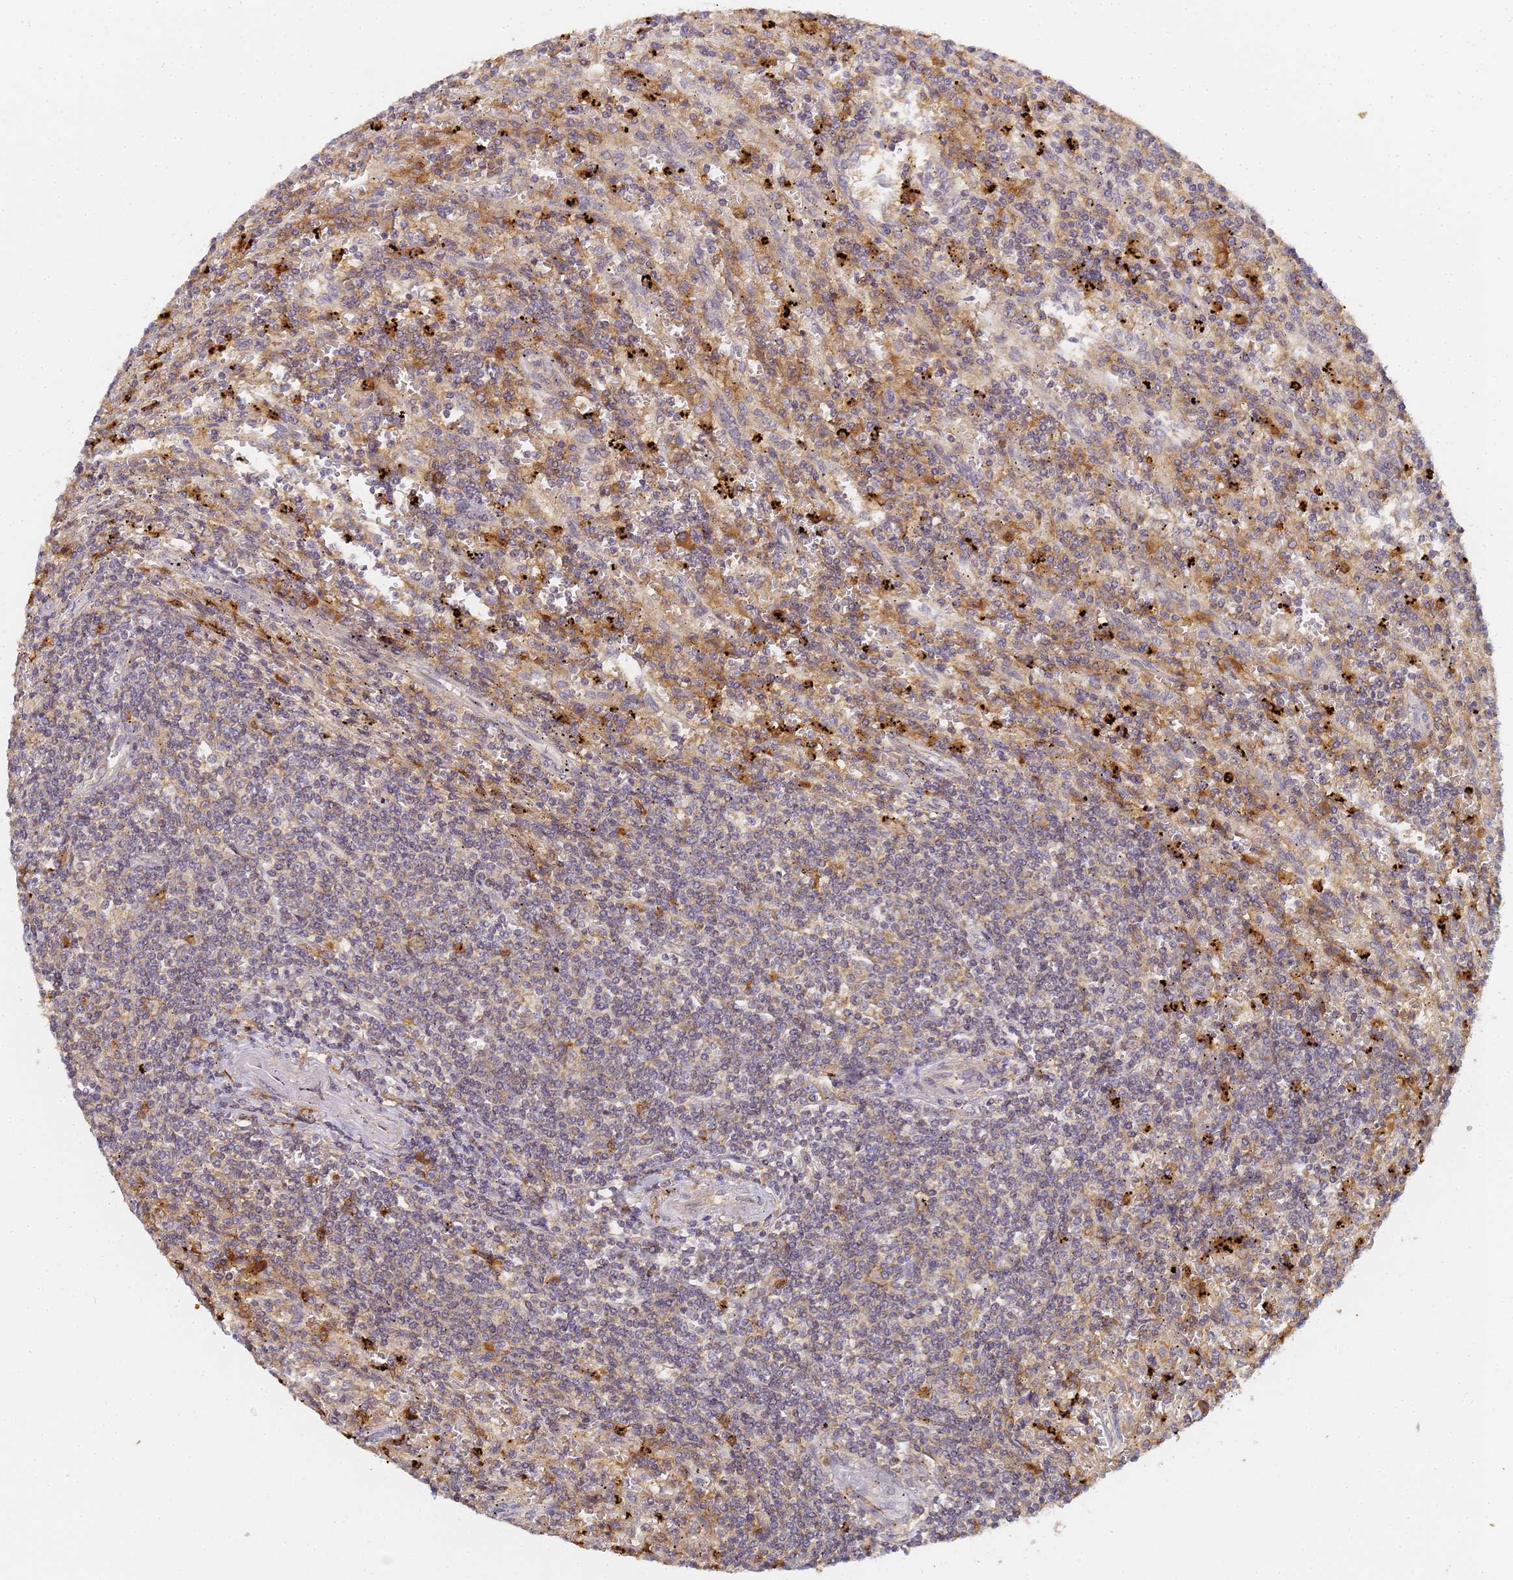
{"staining": {"intensity": "negative", "quantity": "none", "location": "none"}, "tissue": "lymphoma", "cell_type": "Tumor cells", "image_type": "cancer", "snomed": [{"axis": "morphology", "description": "Malignant lymphoma, non-Hodgkin's type, Low grade"}, {"axis": "topography", "description": "Spleen"}], "caption": "Immunohistochemistry (IHC) photomicrograph of neoplastic tissue: human lymphoma stained with DAB shows no significant protein positivity in tumor cells.", "gene": "LRRC69", "patient": {"sex": "male", "age": 76}}